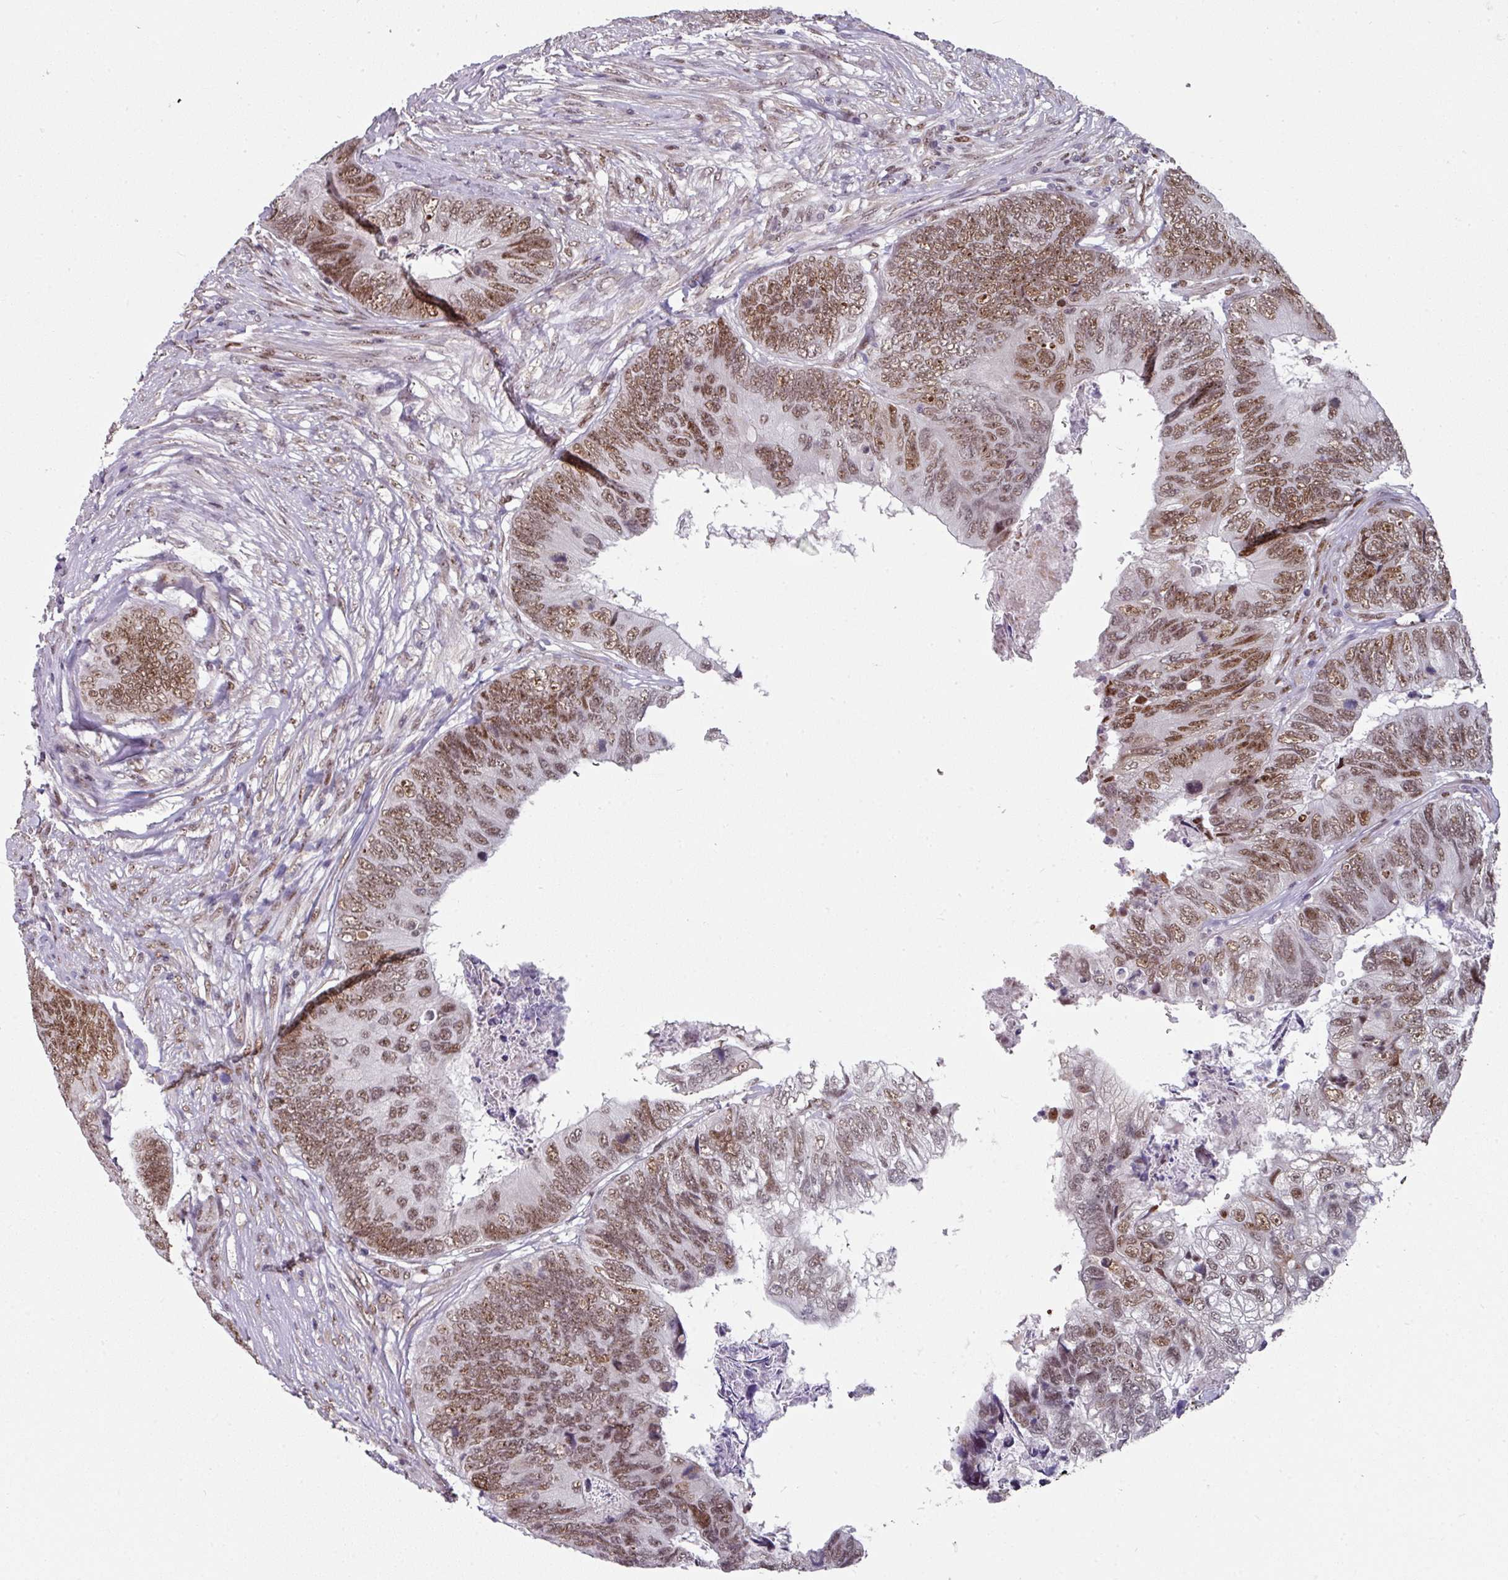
{"staining": {"intensity": "moderate", "quantity": ">75%", "location": "nuclear"}, "tissue": "colorectal cancer", "cell_type": "Tumor cells", "image_type": "cancer", "snomed": [{"axis": "morphology", "description": "Adenocarcinoma, NOS"}, {"axis": "topography", "description": "Colon"}], "caption": "The photomicrograph exhibits a brown stain indicating the presence of a protein in the nuclear of tumor cells in adenocarcinoma (colorectal). (Brightfield microscopy of DAB IHC at high magnification).", "gene": "RAD50", "patient": {"sex": "female", "age": 67}}